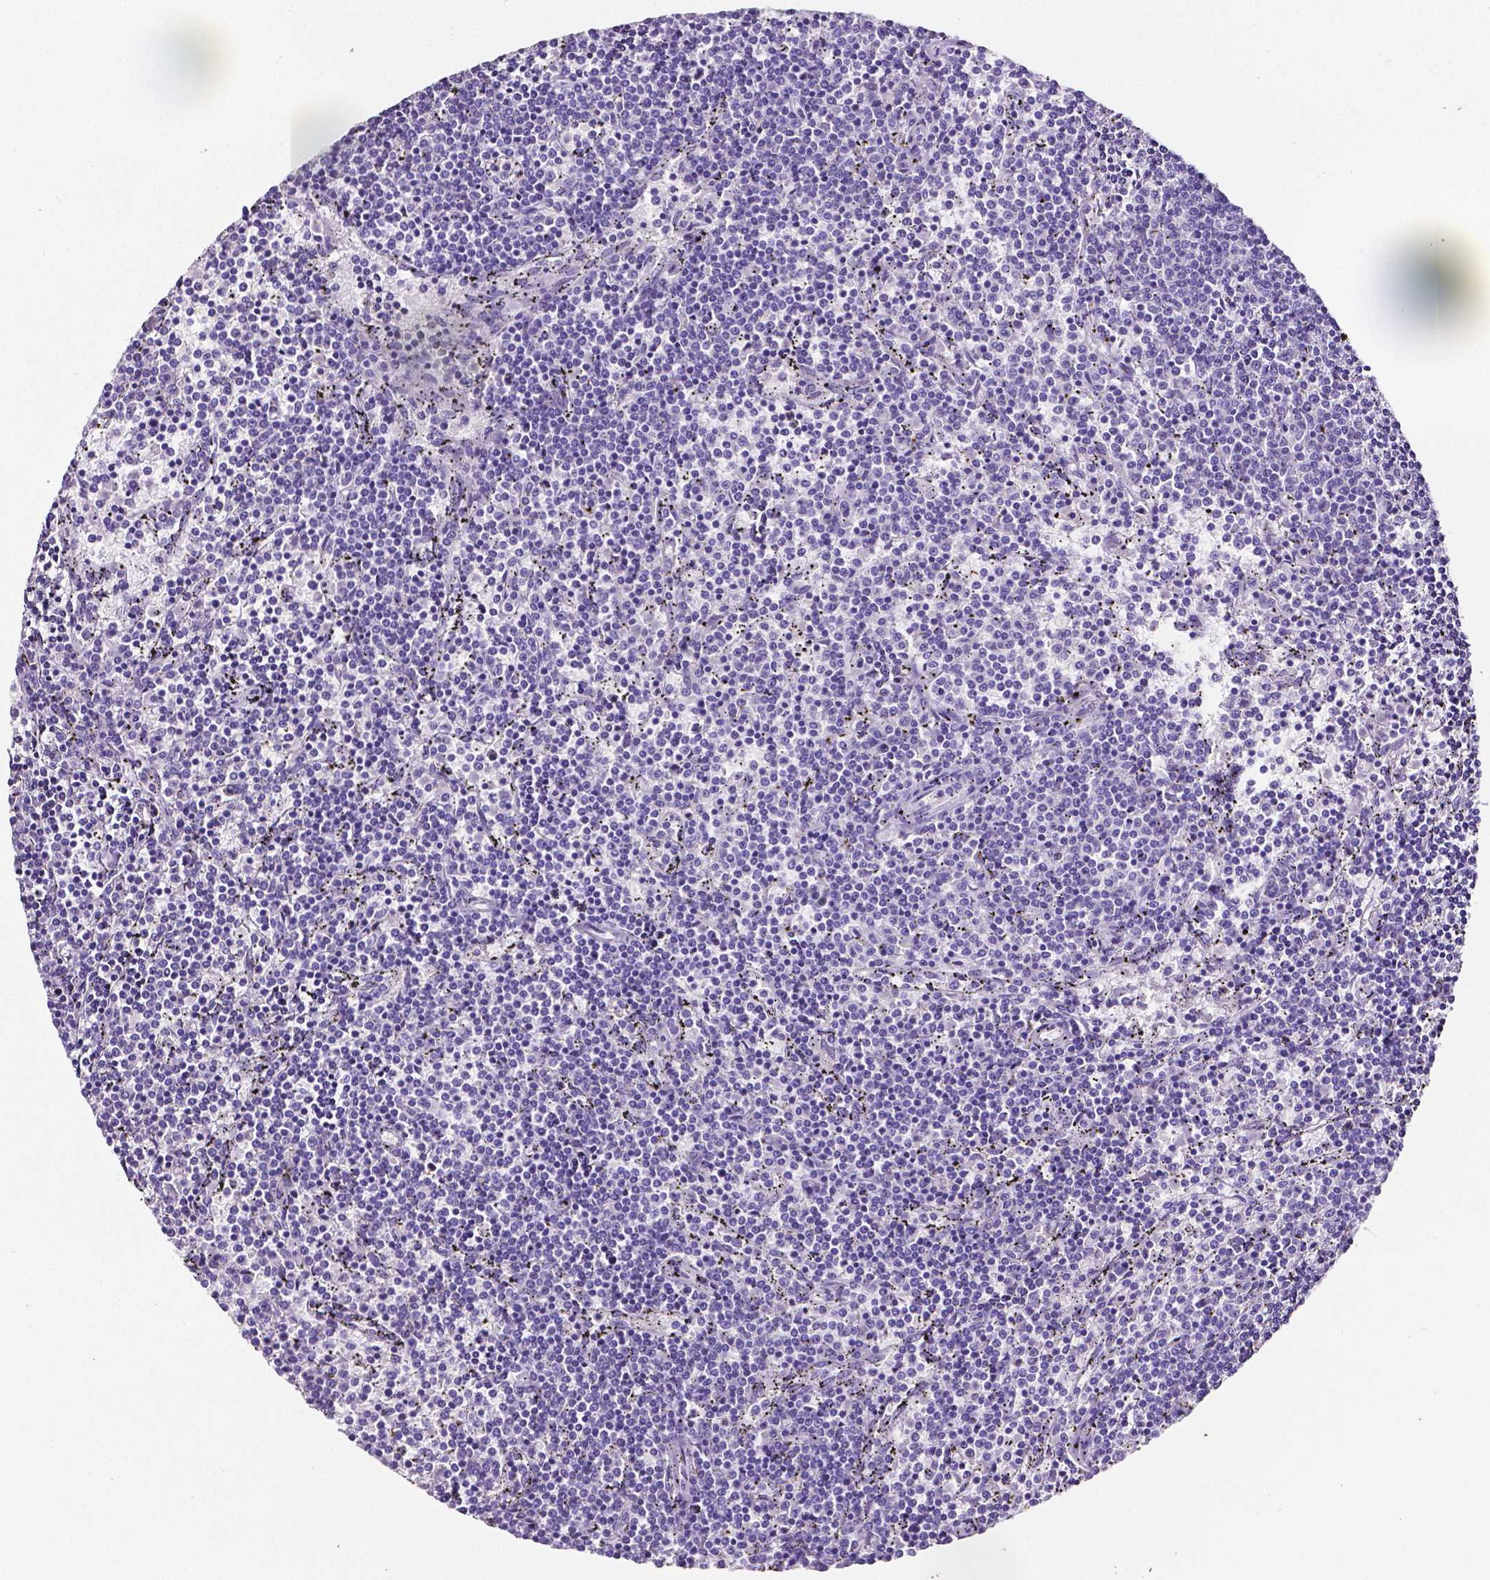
{"staining": {"intensity": "negative", "quantity": "none", "location": "none"}, "tissue": "lymphoma", "cell_type": "Tumor cells", "image_type": "cancer", "snomed": [{"axis": "morphology", "description": "Malignant lymphoma, non-Hodgkin's type, Low grade"}, {"axis": "topography", "description": "Spleen"}], "caption": "DAB (3,3'-diaminobenzidine) immunohistochemical staining of low-grade malignant lymphoma, non-Hodgkin's type reveals no significant staining in tumor cells. Nuclei are stained in blue.", "gene": "SLC22A2", "patient": {"sex": "female", "age": 50}}